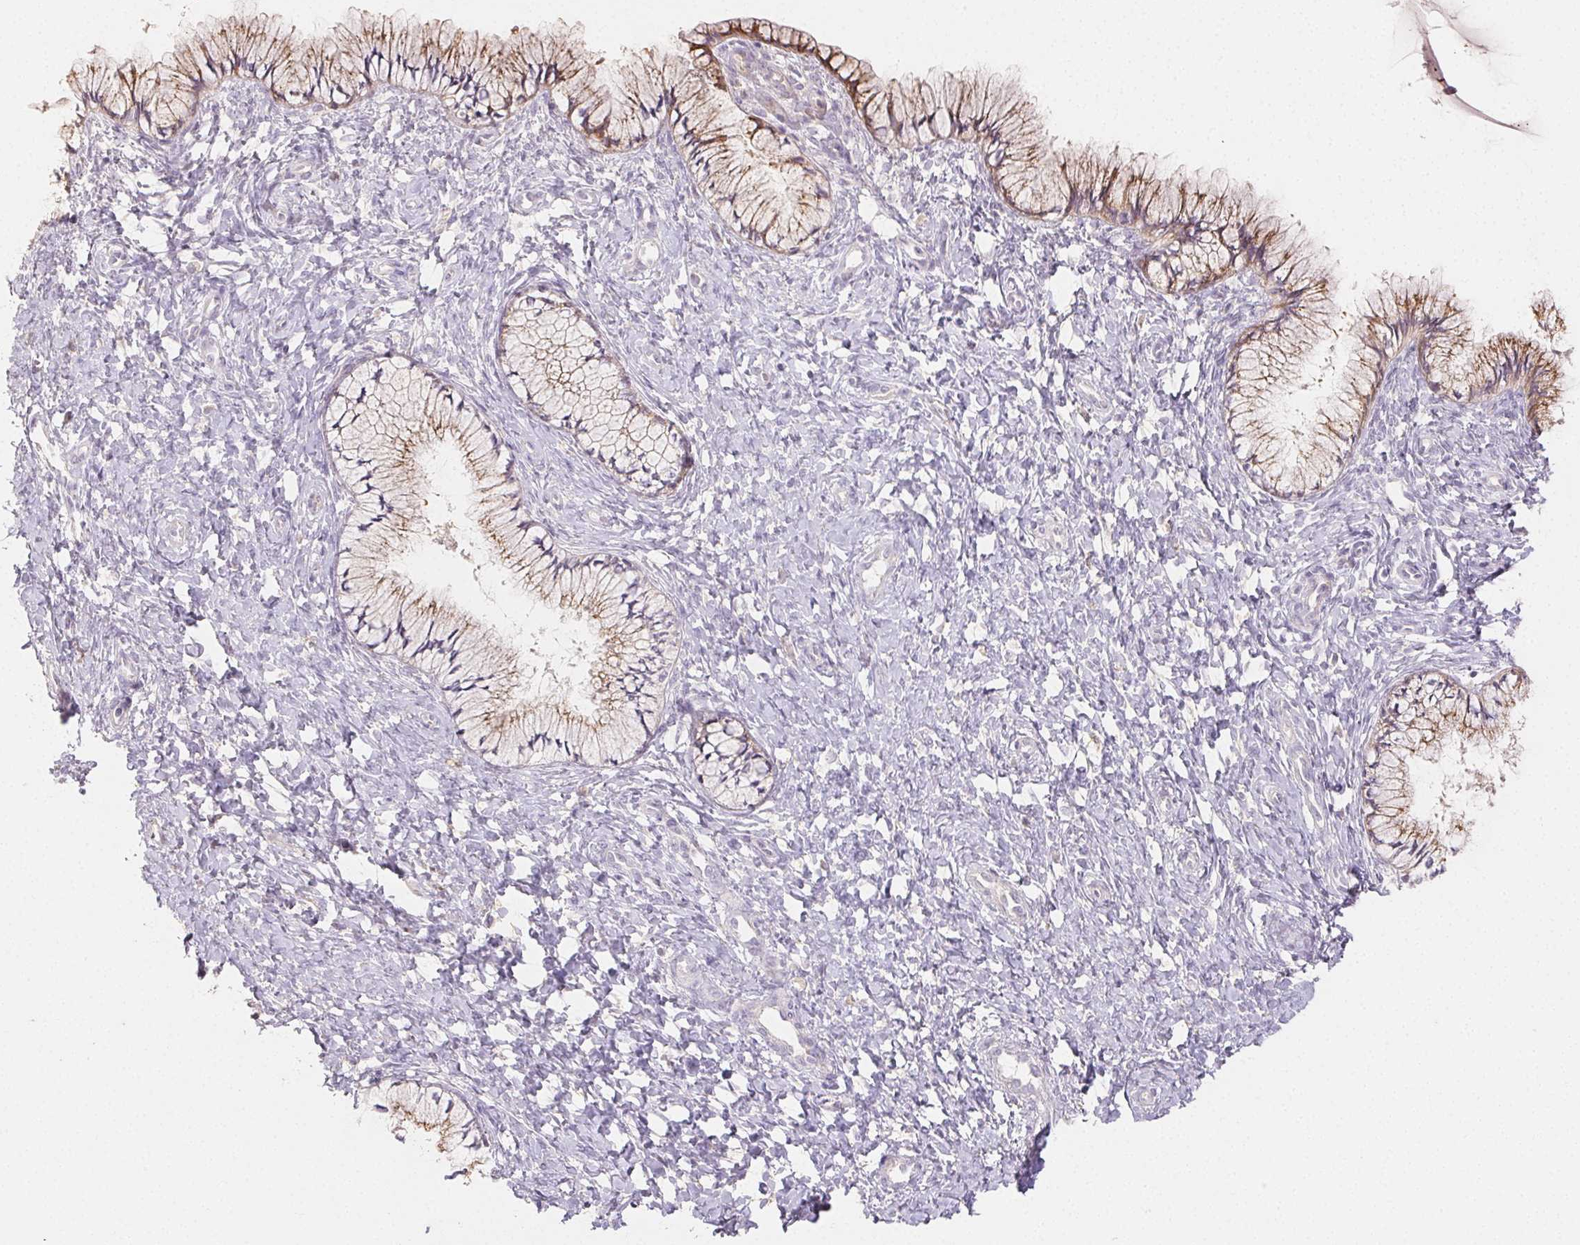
{"staining": {"intensity": "weak", "quantity": "<25%", "location": "cytoplasmic/membranous"}, "tissue": "cervix", "cell_type": "Glandular cells", "image_type": "normal", "snomed": [{"axis": "morphology", "description": "Normal tissue, NOS"}, {"axis": "topography", "description": "Cervix"}], "caption": "This is a photomicrograph of immunohistochemistry staining of unremarkable cervix, which shows no positivity in glandular cells.", "gene": "ACVR1B", "patient": {"sex": "female", "age": 37}}